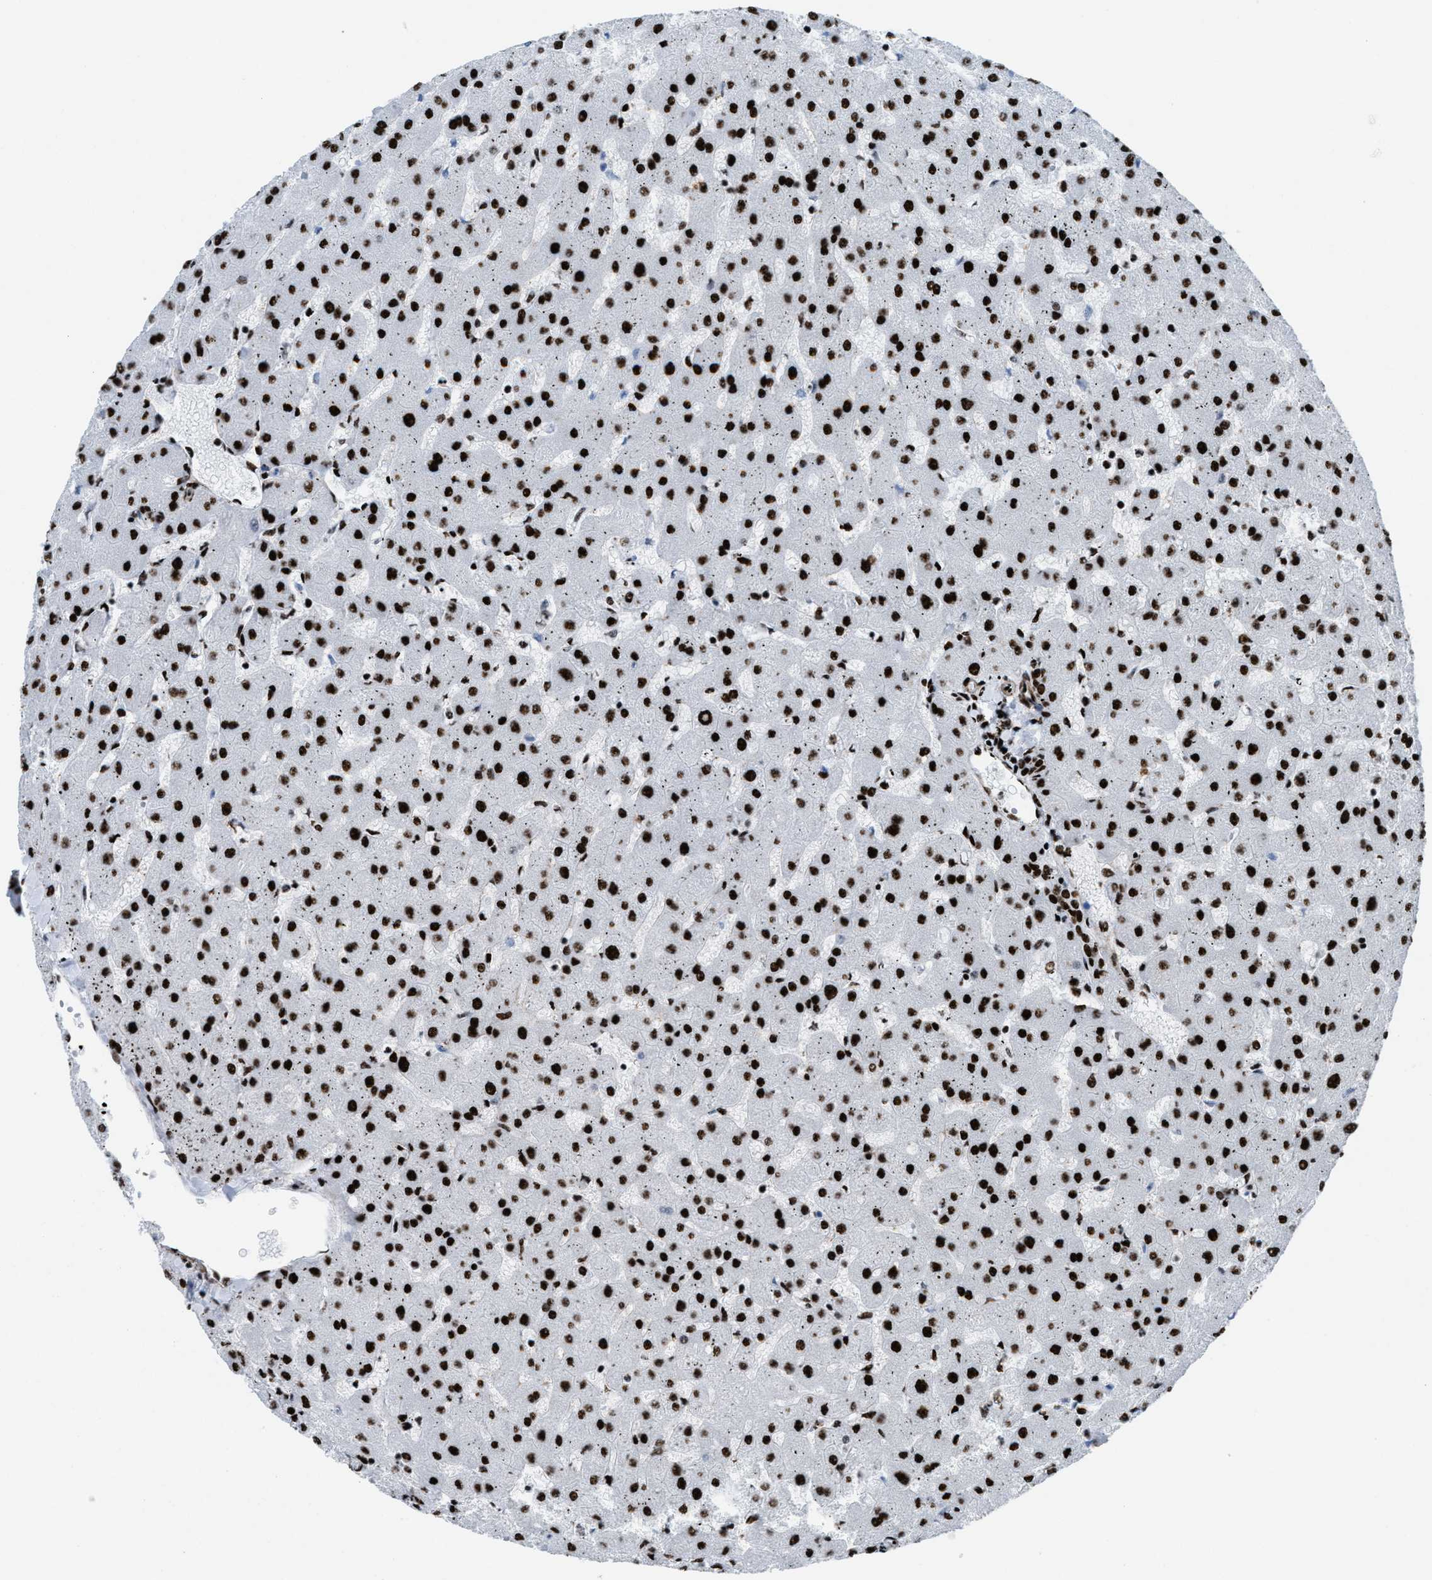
{"staining": {"intensity": "strong", "quantity": ">75%", "location": "nuclear"}, "tissue": "liver", "cell_type": "Cholangiocytes", "image_type": "normal", "snomed": [{"axis": "morphology", "description": "Normal tissue, NOS"}, {"axis": "topography", "description": "Liver"}], "caption": "A micrograph showing strong nuclear positivity in approximately >75% of cholangiocytes in normal liver, as visualized by brown immunohistochemical staining.", "gene": "NONO", "patient": {"sex": "female", "age": 63}}